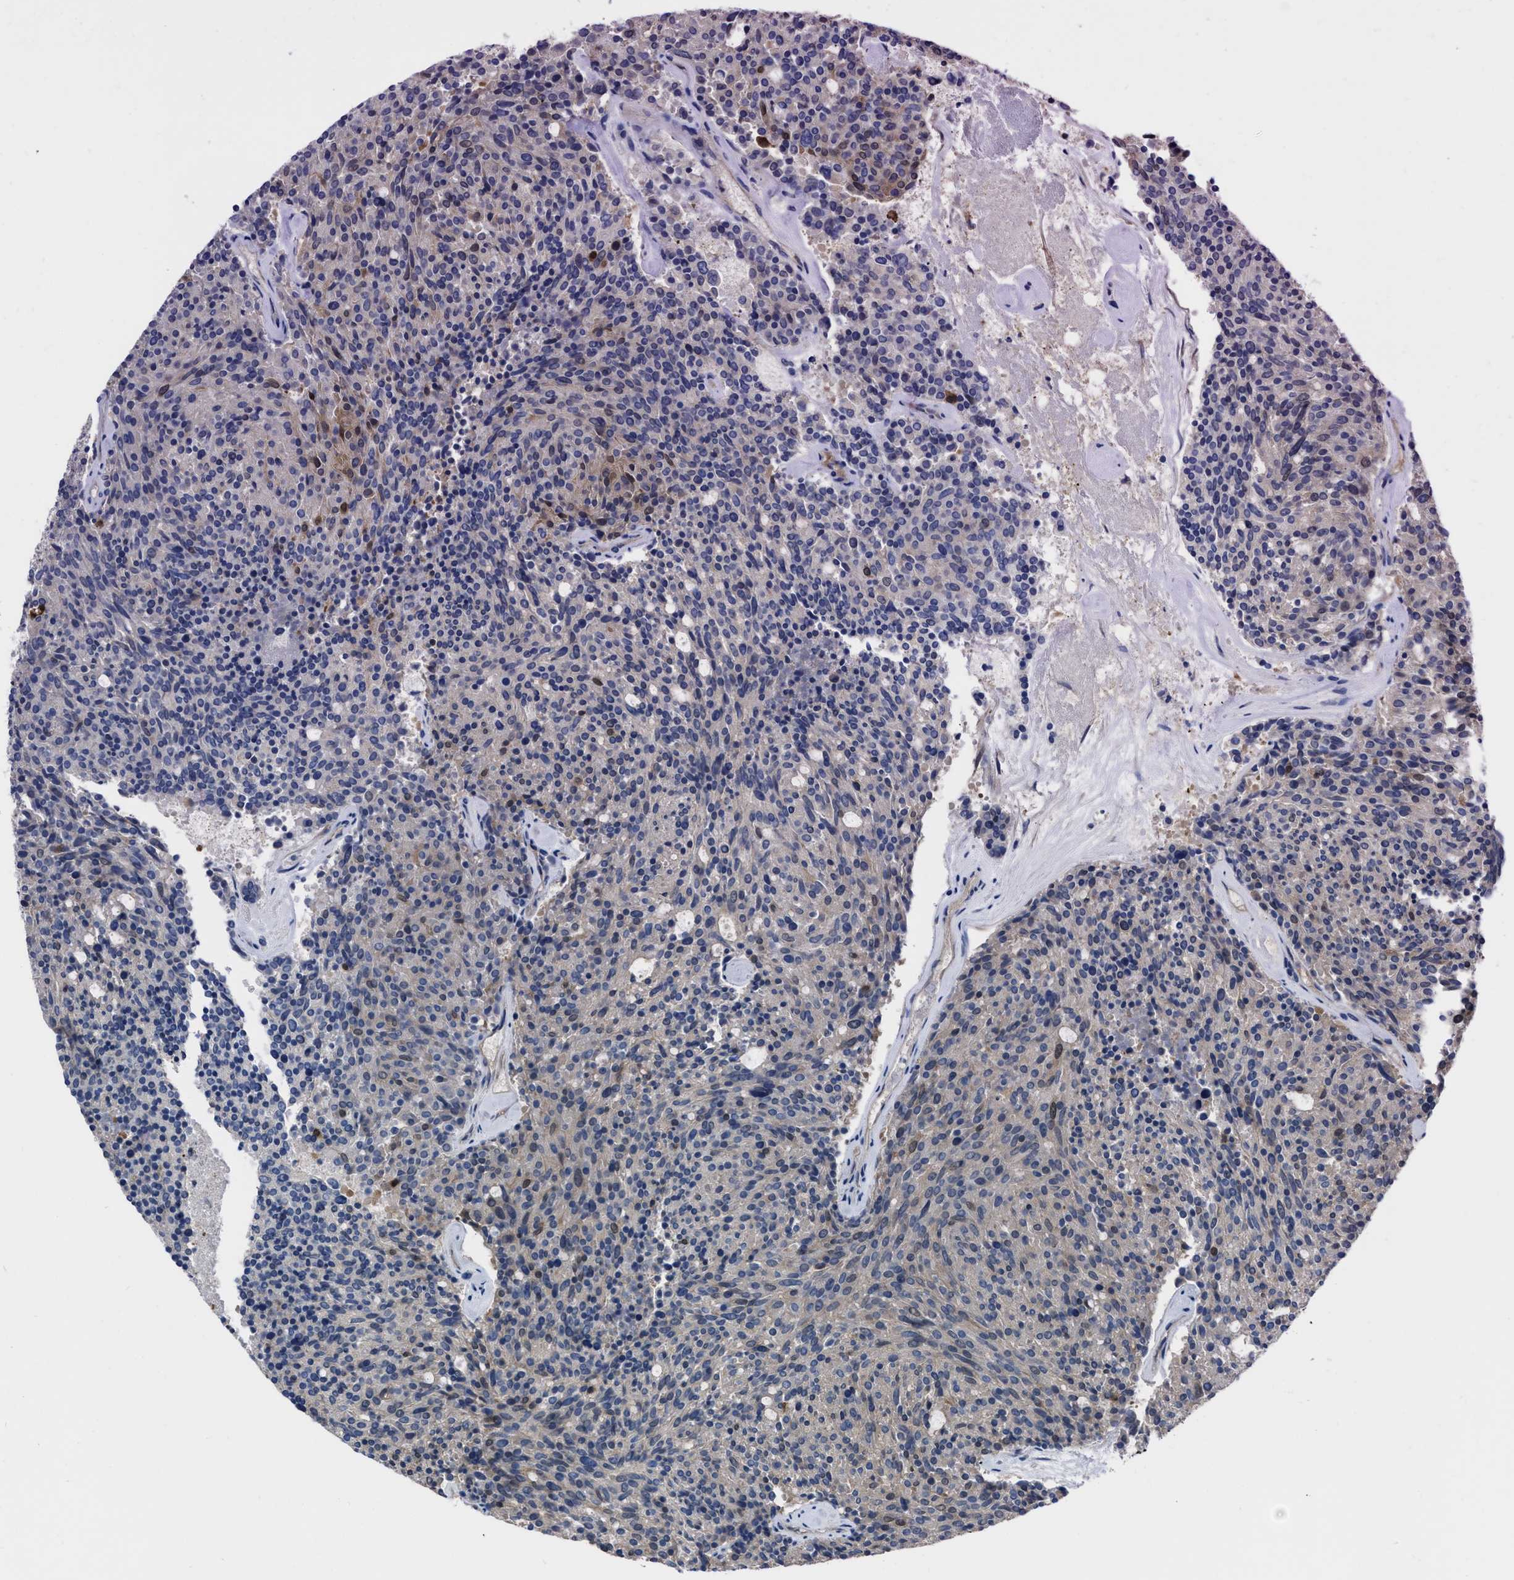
{"staining": {"intensity": "weak", "quantity": "<25%", "location": "cytoplasmic/membranous"}, "tissue": "carcinoid", "cell_type": "Tumor cells", "image_type": "cancer", "snomed": [{"axis": "morphology", "description": "Carcinoid, malignant, NOS"}, {"axis": "topography", "description": "Pancreas"}], "caption": "There is no significant staining in tumor cells of carcinoid. The staining is performed using DAB brown chromogen with nuclei counter-stained in using hematoxylin.", "gene": "TRIOBP", "patient": {"sex": "female", "age": 54}}